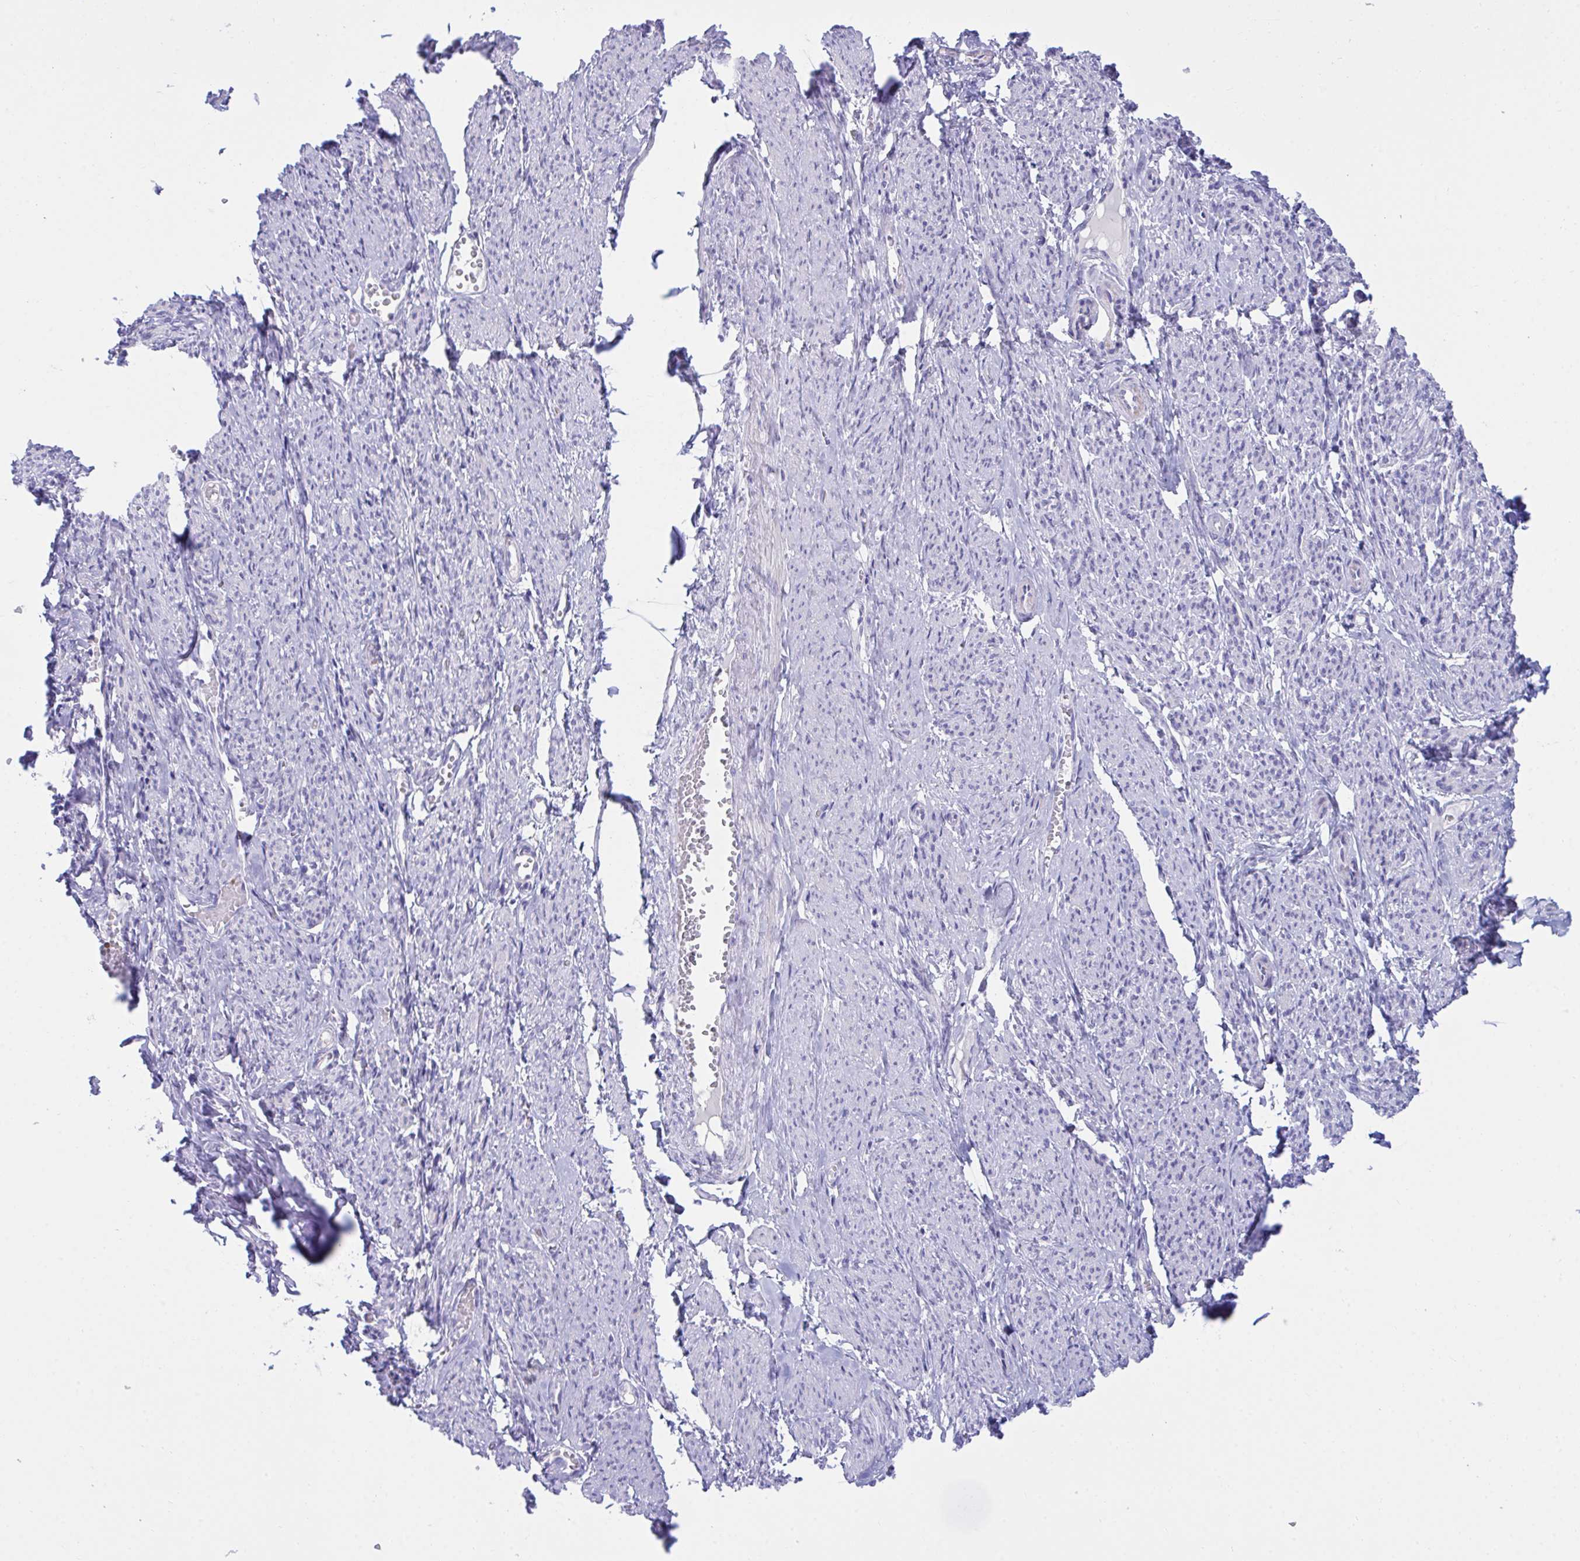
{"staining": {"intensity": "negative", "quantity": "none", "location": "none"}, "tissue": "smooth muscle", "cell_type": "Smooth muscle cells", "image_type": "normal", "snomed": [{"axis": "morphology", "description": "Normal tissue, NOS"}, {"axis": "topography", "description": "Smooth muscle"}], "caption": "Smooth muscle cells show no significant positivity in unremarkable smooth muscle. The staining is performed using DAB brown chromogen with nuclei counter-stained in using hematoxylin.", "gene": "PLEKHH1", "patient": {"sex": "female", "age": 65}}